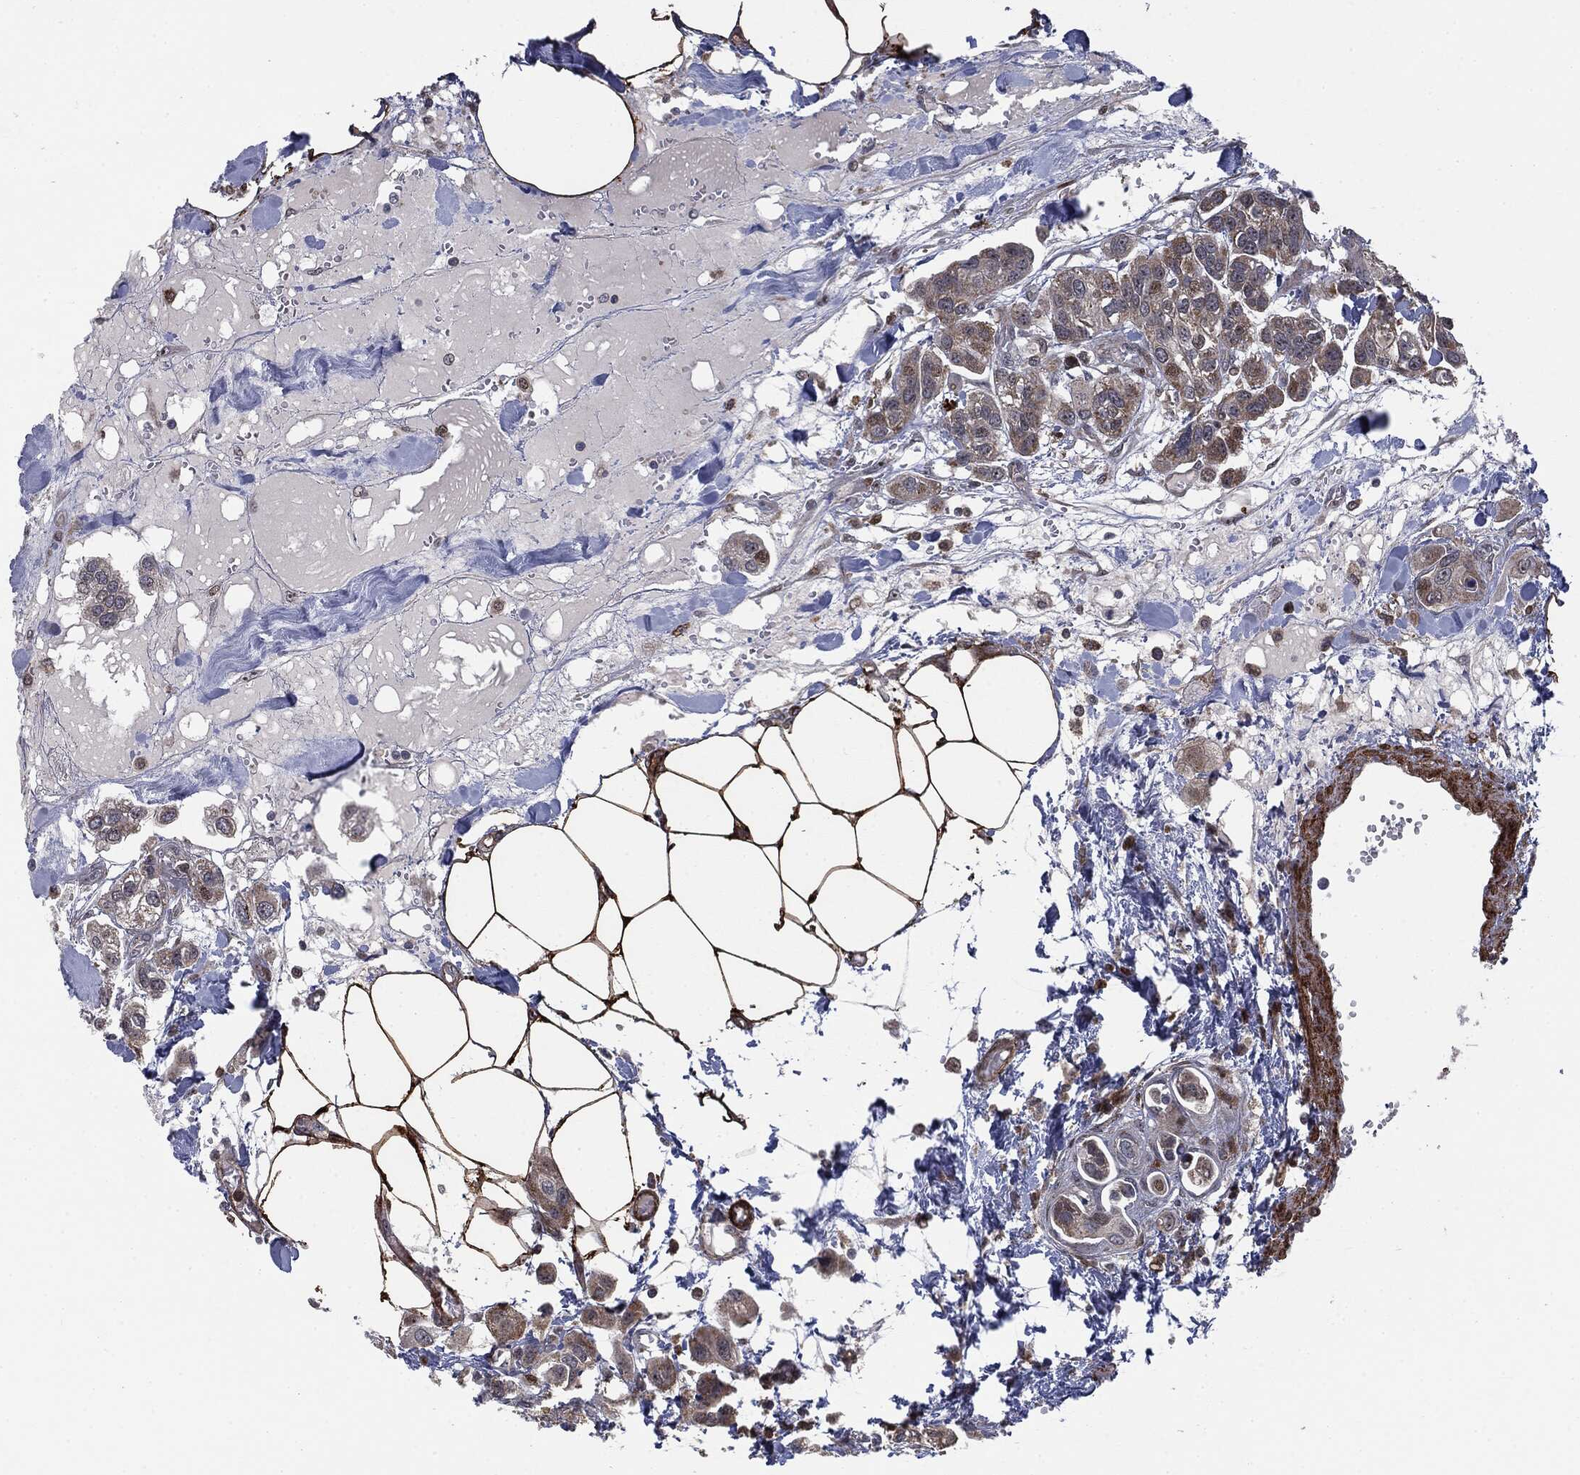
{"staining": {"intensity": "weak", "quantity": "<25%", "location": "cytoplasmic/membranous"}, "tissue": "urothelial cancer", "cell_type": "Tumor cells", "image_type": "cancer", "snomed": [{"axis": "morphology", "description": "Urothelial carcinoma, High grade"}, {"axis": "topography", "description": "Urinary bladder"}], "caption": "DAB (3,3'-diaminobenzidine) immunohistochemical staining of human urothelial cancer shows no significant expression in tumor cells.", "gene": "PTEN", "patient": {"sex": "male", "age": 67}}